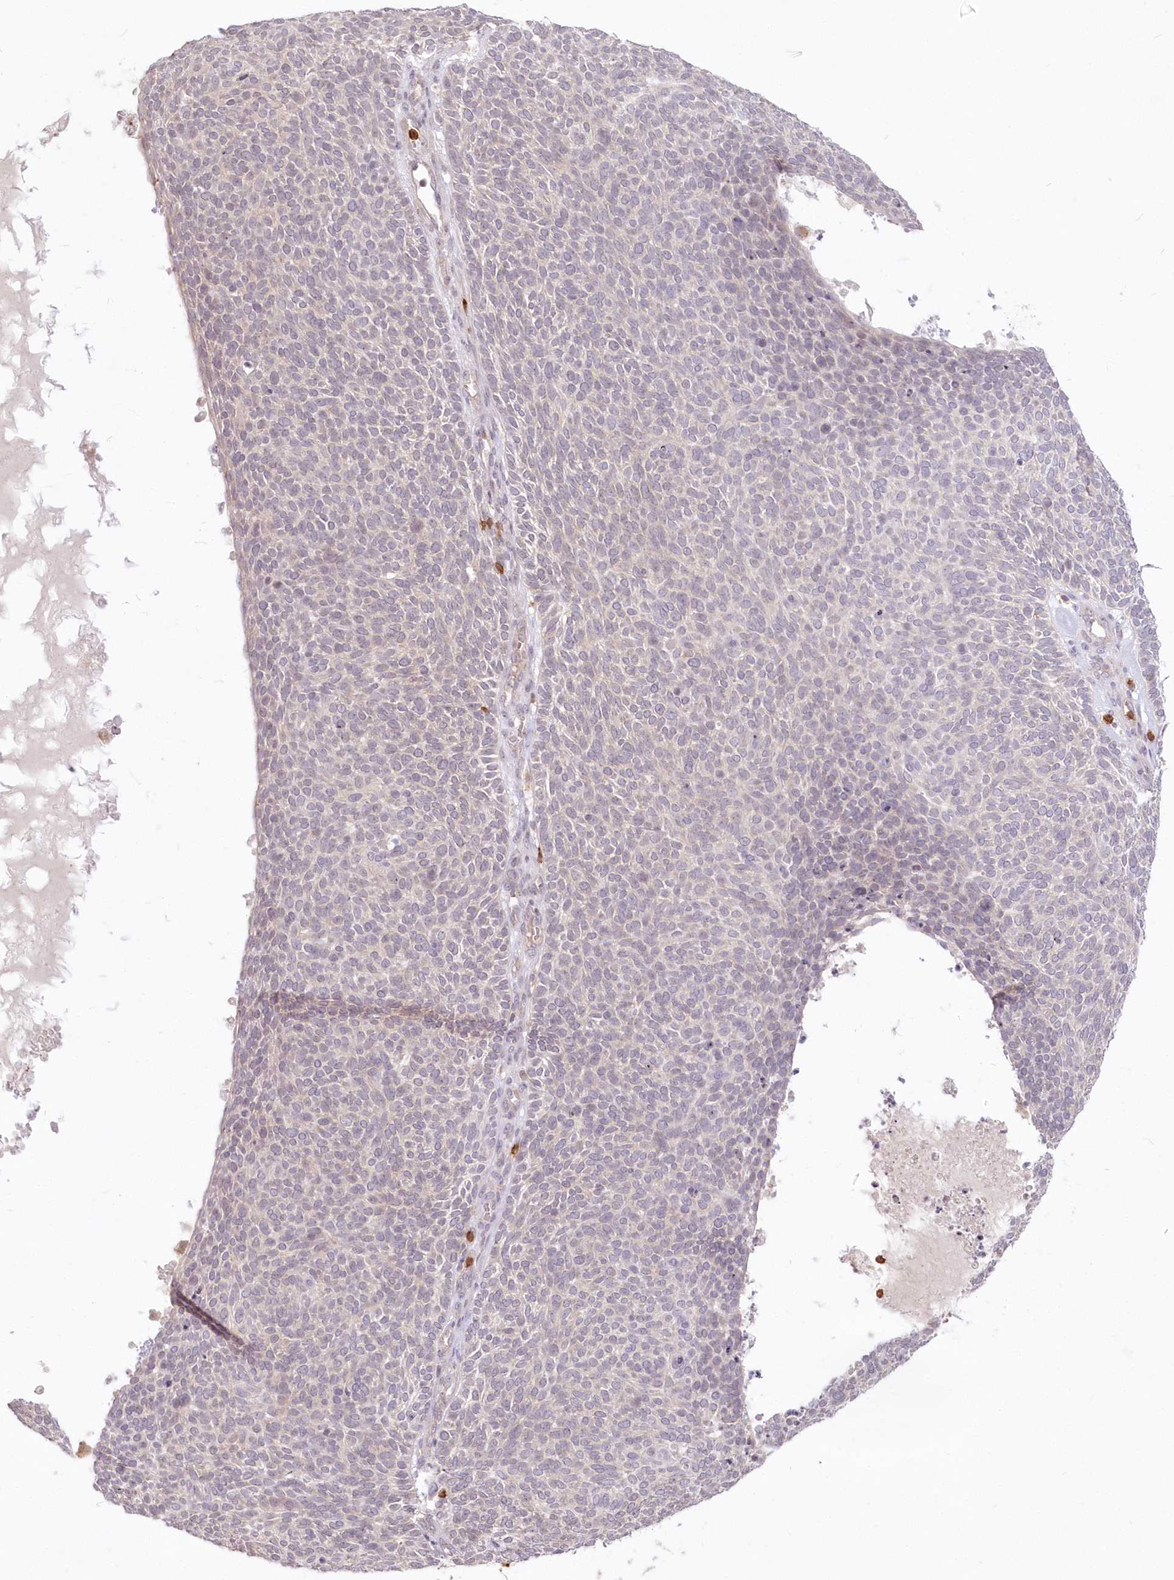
{"staining": {"intensity": "negative", "quantity": "none", "location": "none"}, "tissue": "skin cancer", "cell_type": "Tumor cells", "image_type": "cancer", "snomed": [{"axis": "morphology", "description": "Squamous cell carcinoma, NOS"}, {"axis": "topography", "description": "Skin"}], "caption": "A high-resolution image shows immunohistochemistry staining of skin cancer (squamous cell carcinoma), which displays no significant expression in tumor cells.", "gene": "MTMR3", "patient": {"sex": "female", "age": 90}}